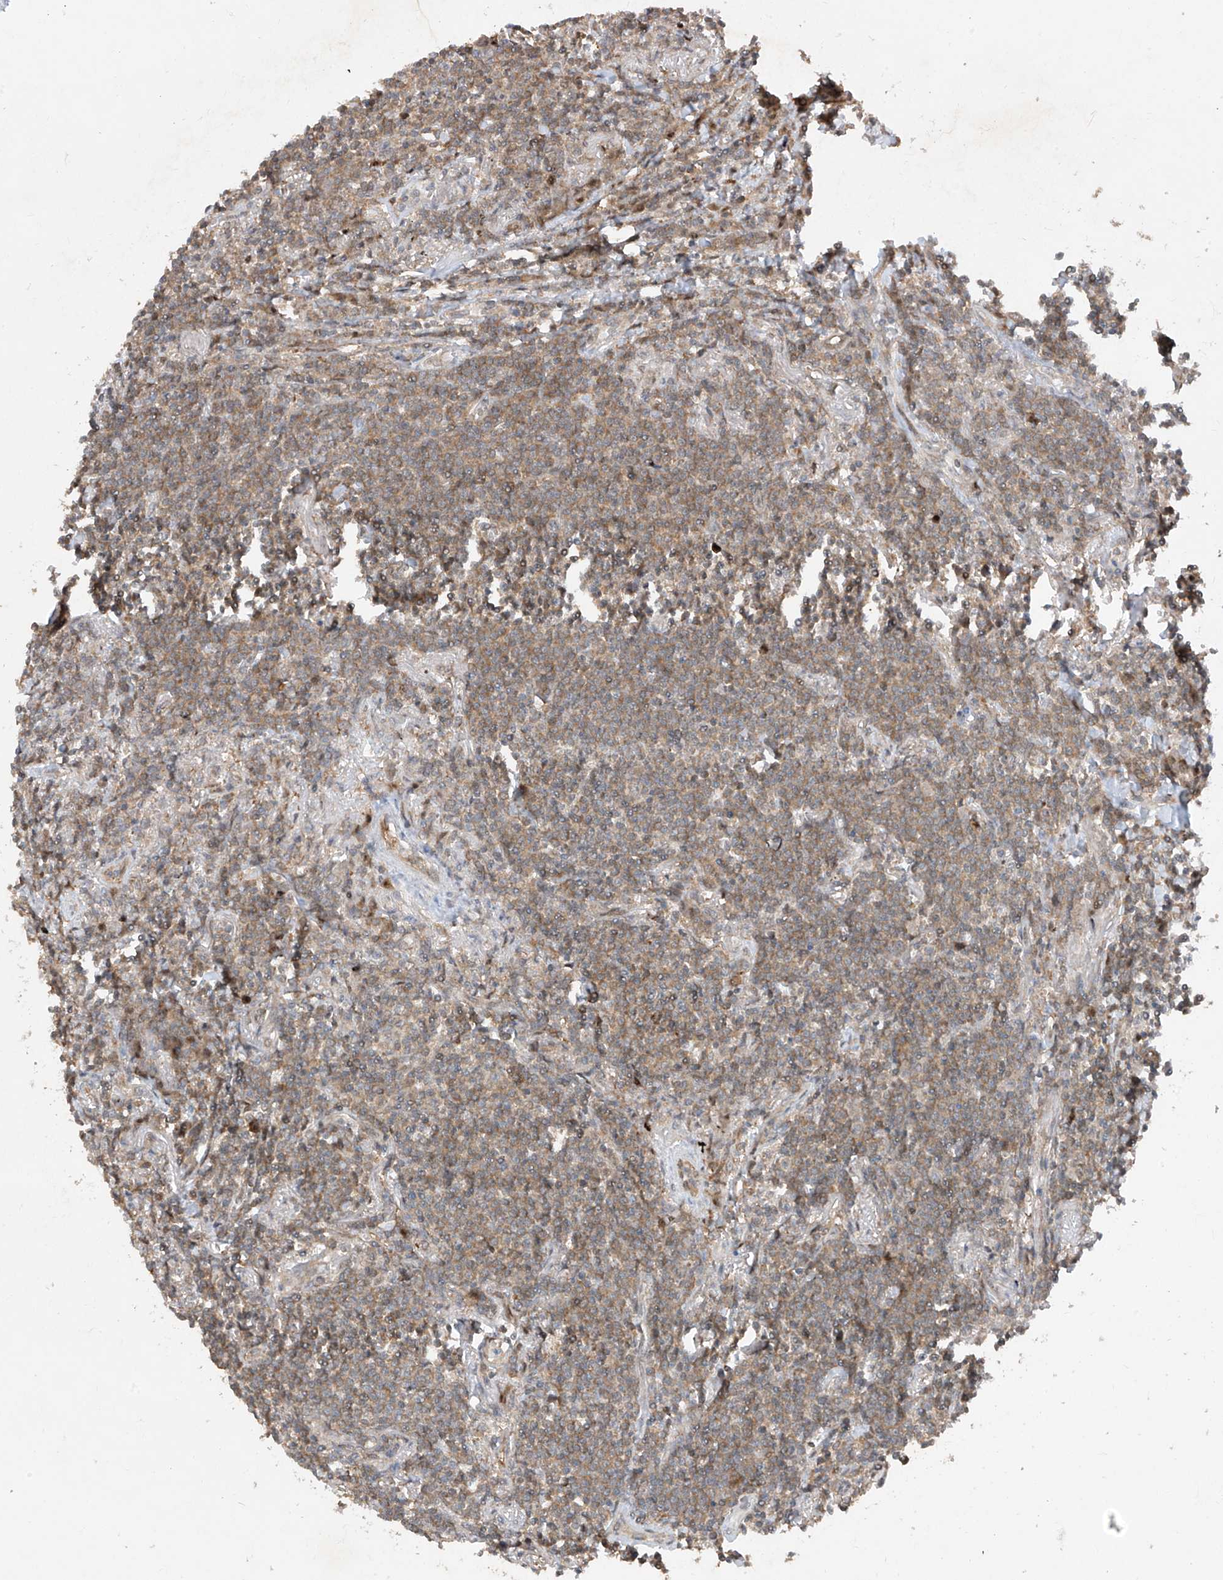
{"staining": {"intensity": "moderate", "quantity": ">75%", "location": "cytoplasmic/membranous"}, "tissue": "lymphoma", "cell_type": "Tumor cells", "image_type": "cancer", "snomed": [{"axis": "morphology", "description": "Malignant lymphoma, non-Hodgkin's type, Low grade"}, {"axis": "topography", "description": "Lung"}], "caption": "Protein expression analysis of human malignant lymphoma, non-Hodgkin's type (low-grade) reveals moderate cytoplasmic/membranous positivity in approximately >75% of tumor cells.", "gene": "ZNF358", "patient": {"sex": "female", "age": 71}}